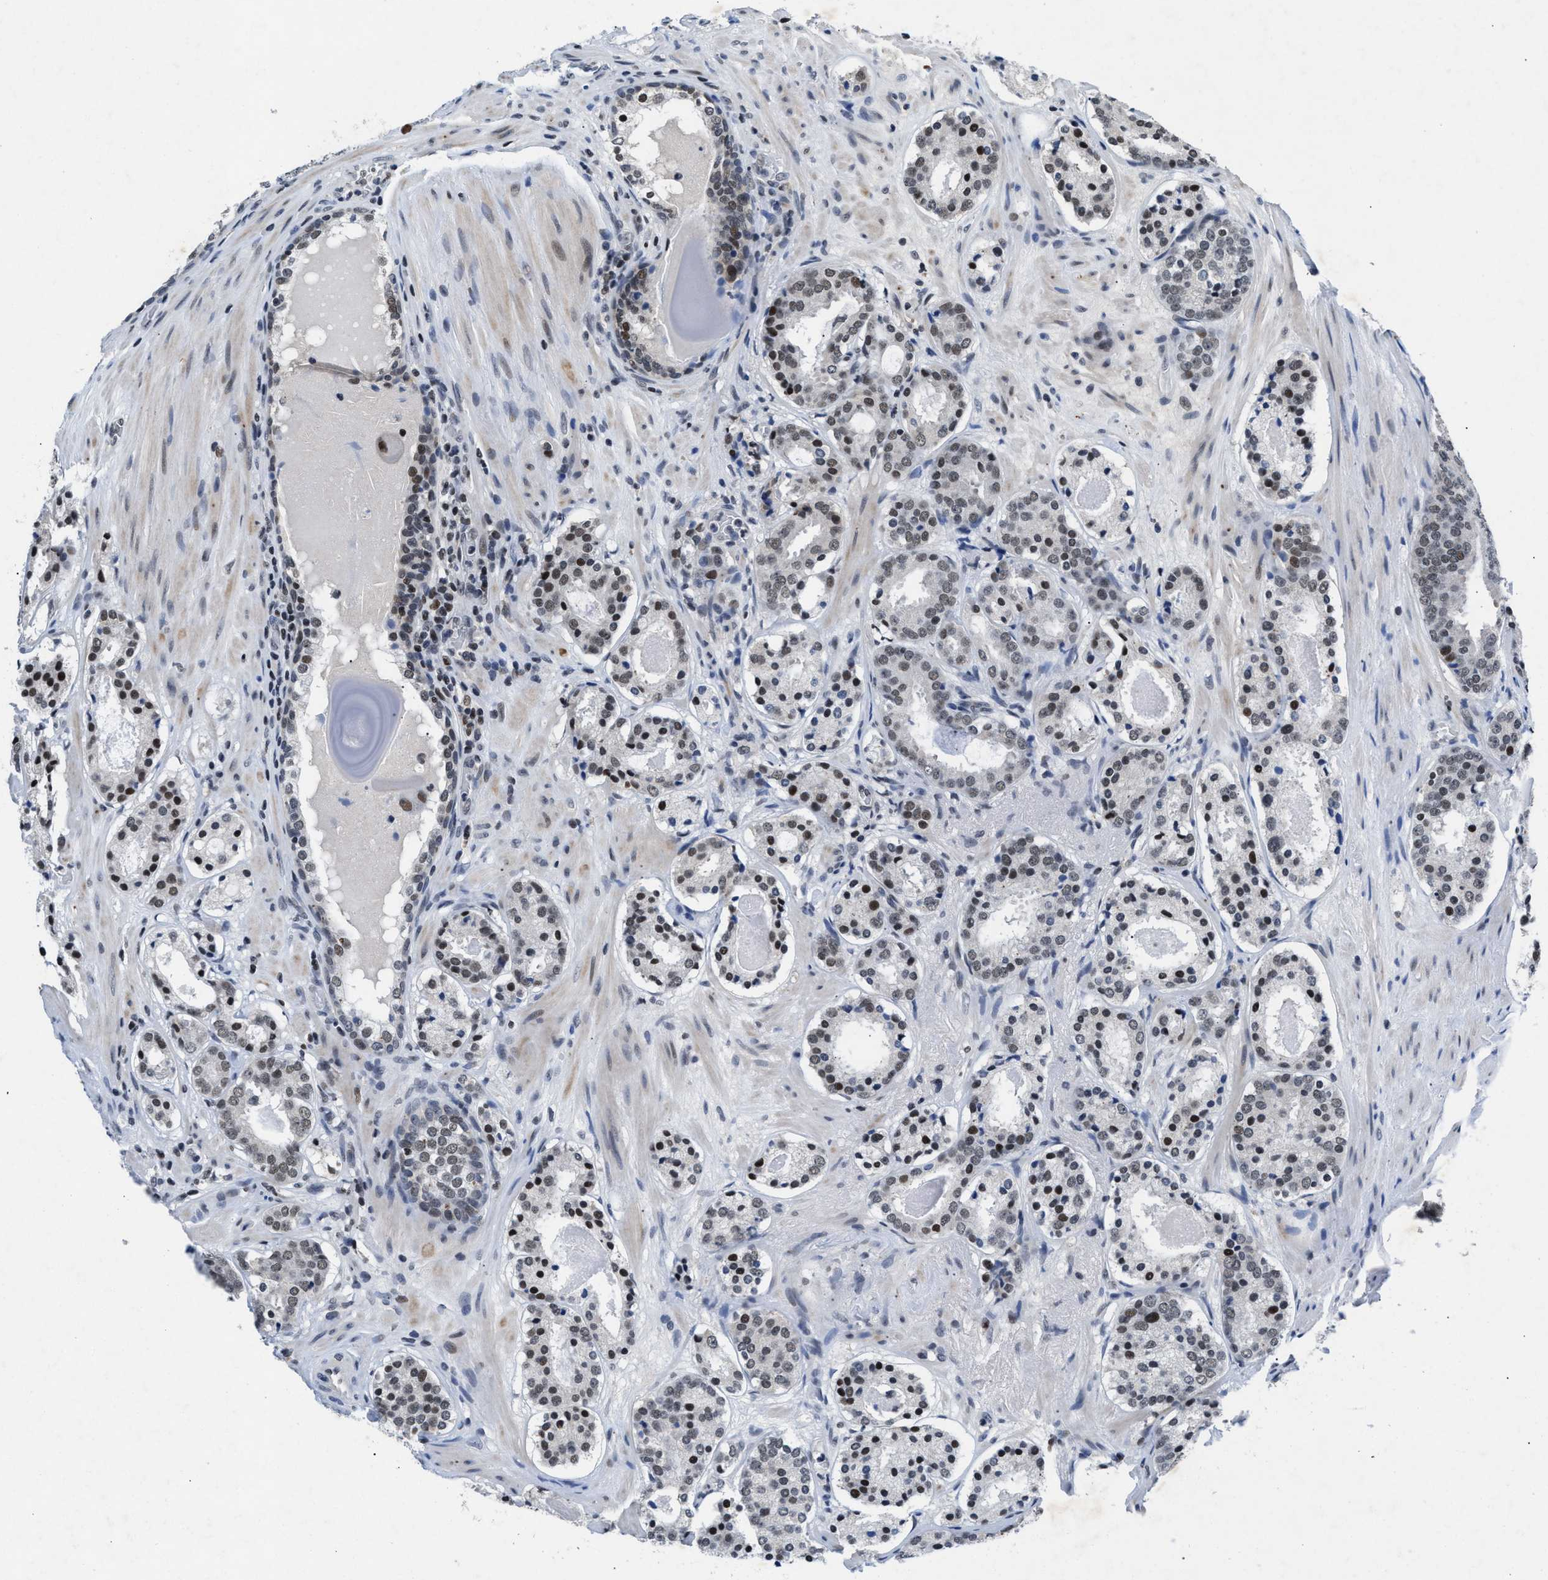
{"staining": {"intensity": "moderate", "quantity": ">75%", "location": "nuclear"}, "tissue": "prostate cancer", "cell_type": "Tumor cells", "image_type": "cancer", "snomed": [{"axis": "morphology", "description": "Adenocarcinoma, Low grade"}, {"axis": "topography", "description": "Prostate"}], "caption": "IHC of human prostate low-grade adenocarcinoma exhibits medium levels of moderate nuclear staining in approximately >75% of tumor cells.", "gene": "WDR81", "patient": {"sex": "male", "age": 69}}